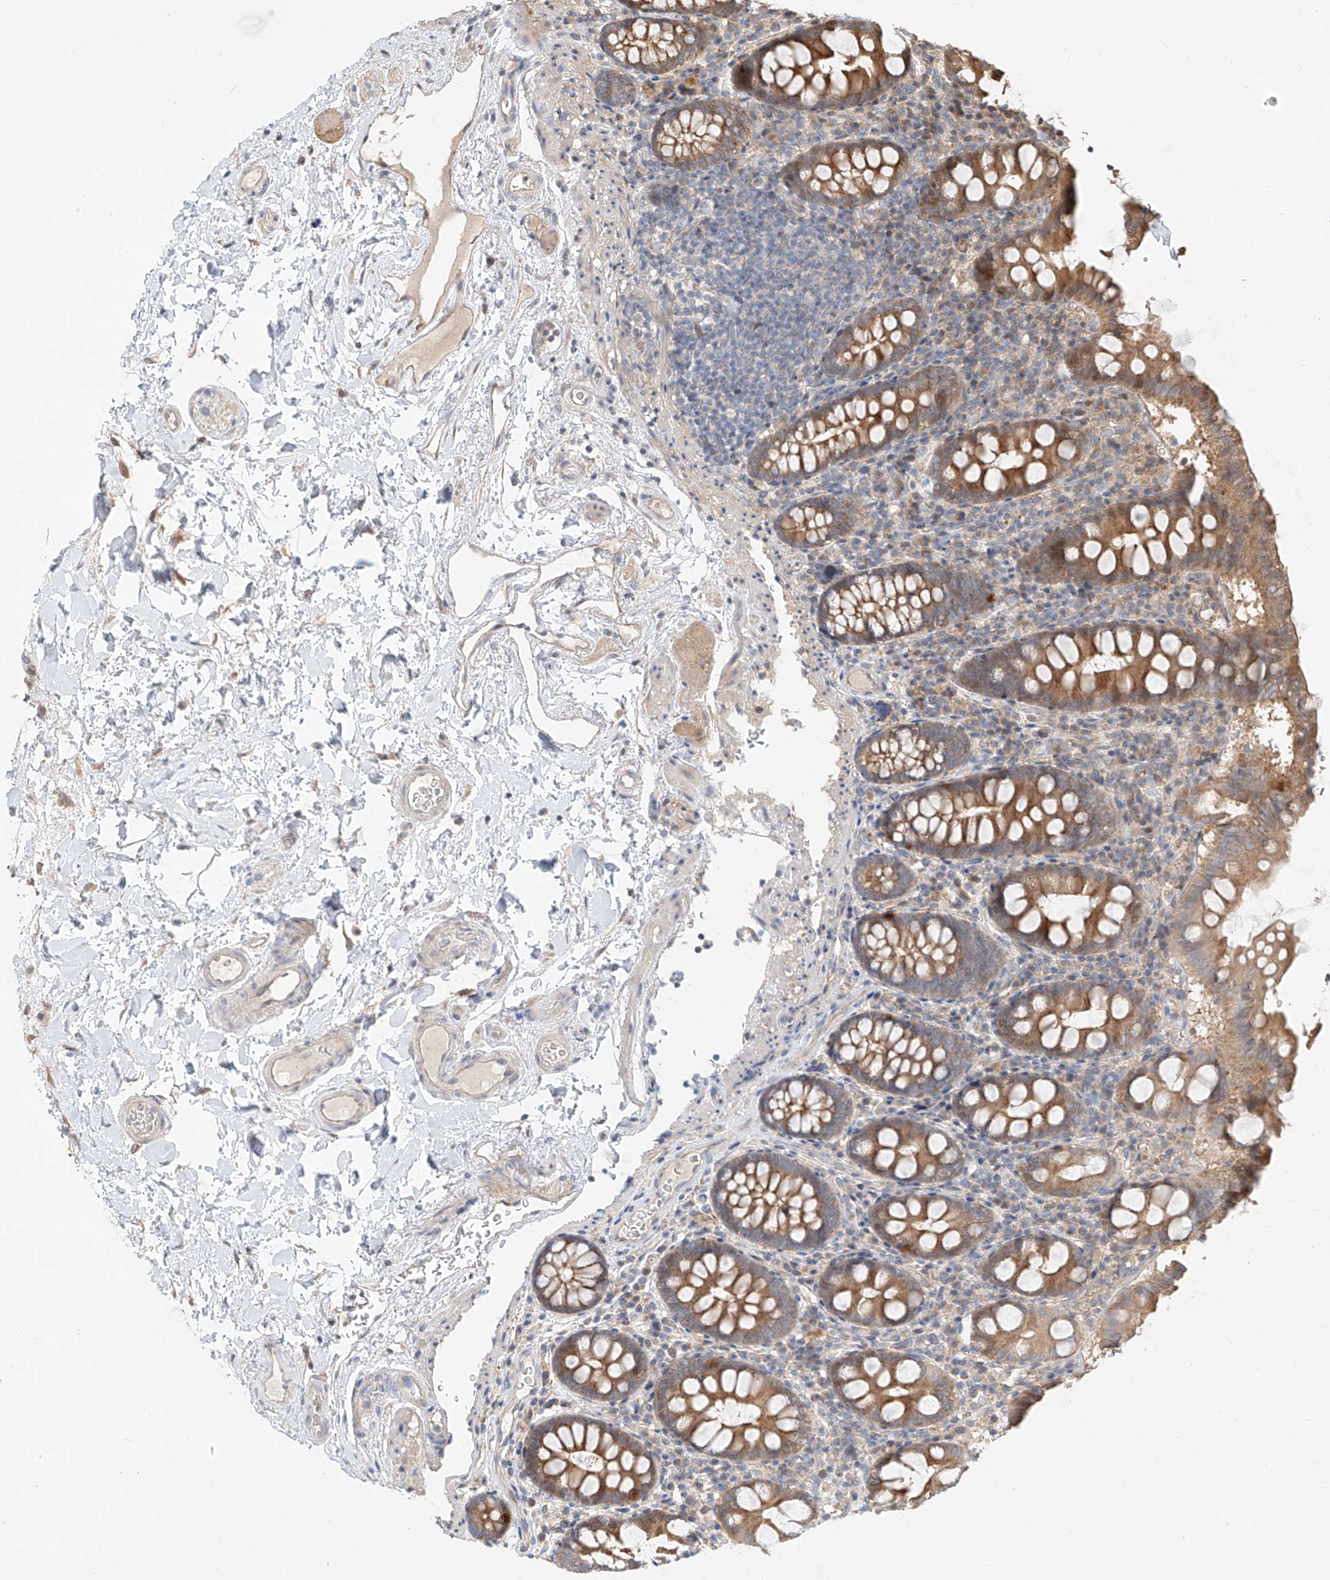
{"staining": {"intensity": "weak", "quantity": ">75%", "location": "cytoplasmic/membranous"}, "tissue": "colon", "cell_type": "Endothelial cells", "image_type": "normal", "snomed": [{"axis": "morphology", "description": "Normal tissue, NOS"}, {"axis": "topography", "description": "Colon"}], "caption": "Endothelial cells display low levels of weak cytoplasmic/membranous expression in approximately >75% of cells in normal human colon.", "gene": "TMEM61", "patient": {"sex": "female", "age": 79}}